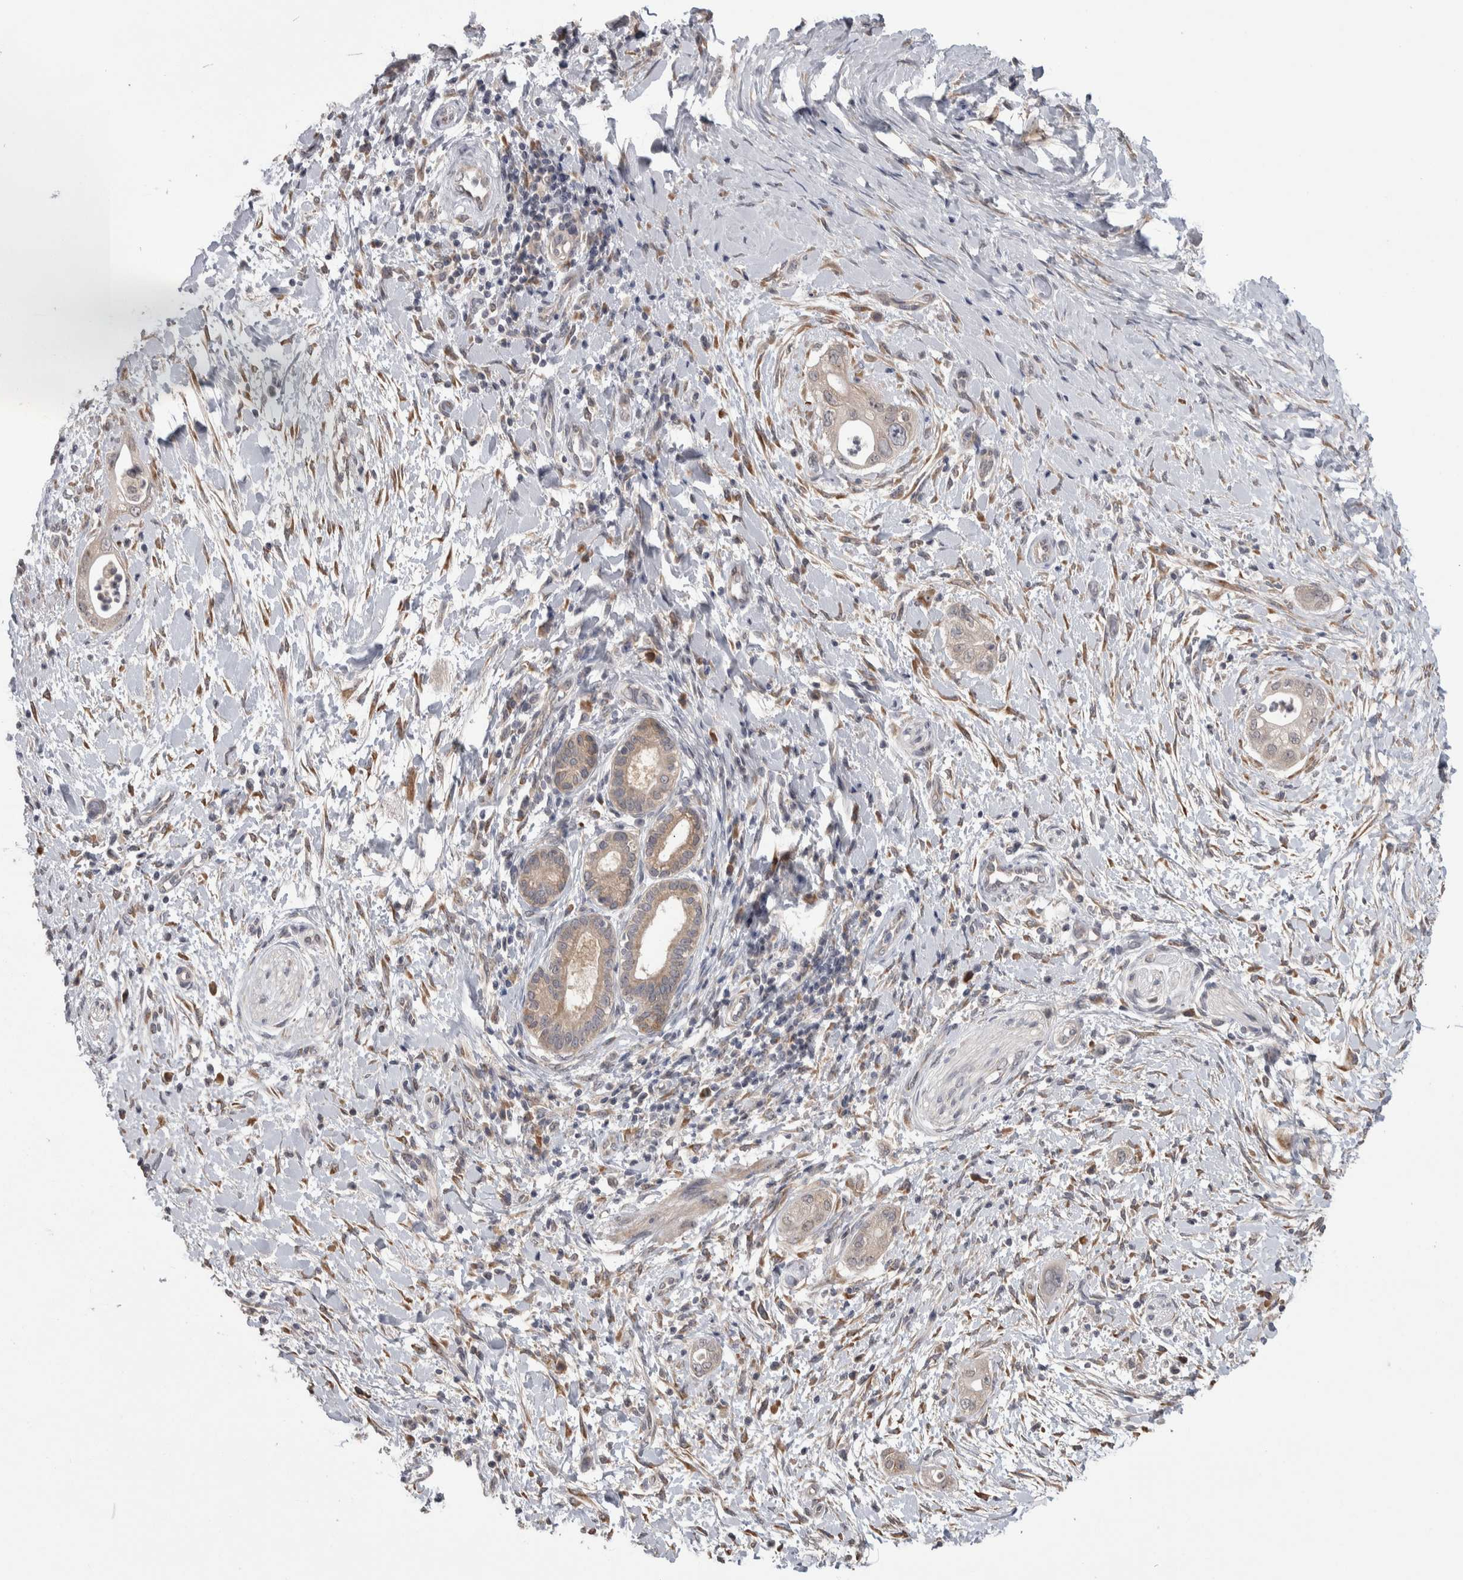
{"staining": {"intensity": "negative", "quantity": "none", "location": "none"}, "tissue": "pancreatic cancer", "cell_type": "Tumor cells", "image_type": "cancer", "snomed": [{"axis": "morphology", "description": "Adenocarcinoma, NOS"}, {"axis": "topography", "description": "Pancreas"}], "caption": "High magnification brightfield microscopy of pancreatic cancer (adenocarcinoma) stained with DAB (3,3'-diaminobenzidine) (brown) and counterstained with hematoxylin (blue): tumor cells show no significant expression.", "gene": "CUL2", "patient": {"sex": "male", "age": 58}}